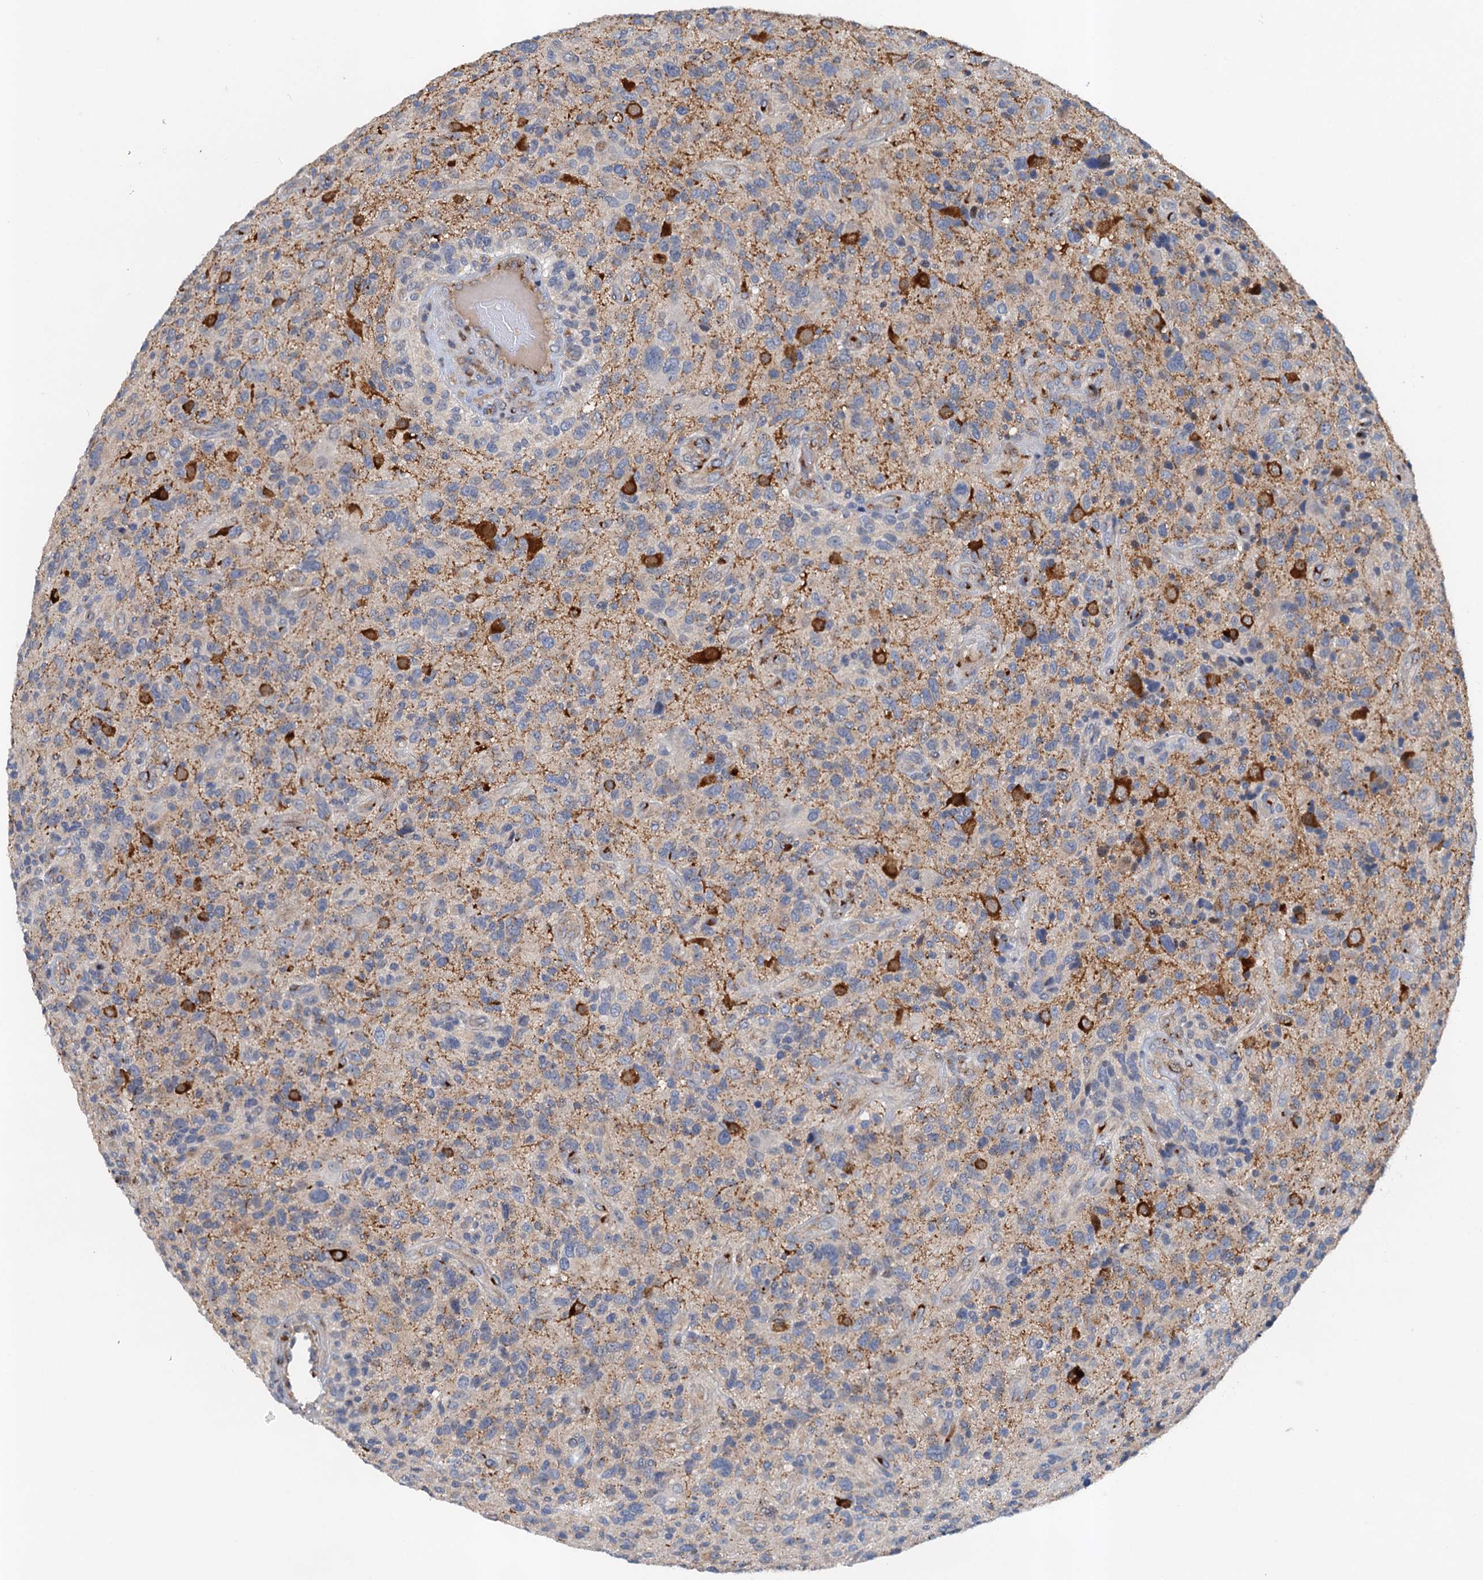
{"staining": {"intensity": "negative", "quantity": "none", "location": "none"}, "tissue": "glioma", "cell_type": "Tumor cells", "image_type": "cancer", "snomed": [{"axis": "morphology", "description": "Glioma, malignant, High grade"}, {"axis": "topography", "description": "Brain"}], "caption": "A histopathology image of malignant high-grade glioma stained for a protein reveals no brown staining in tumor cells. (Stains: DAB immunohistochemistry (IHC) with hematoxylin counter stain, Microscopy: brightfield microscopy at high magnification).", "gene": "NBEA", "patient": {"sex": "male", "age": 47}}